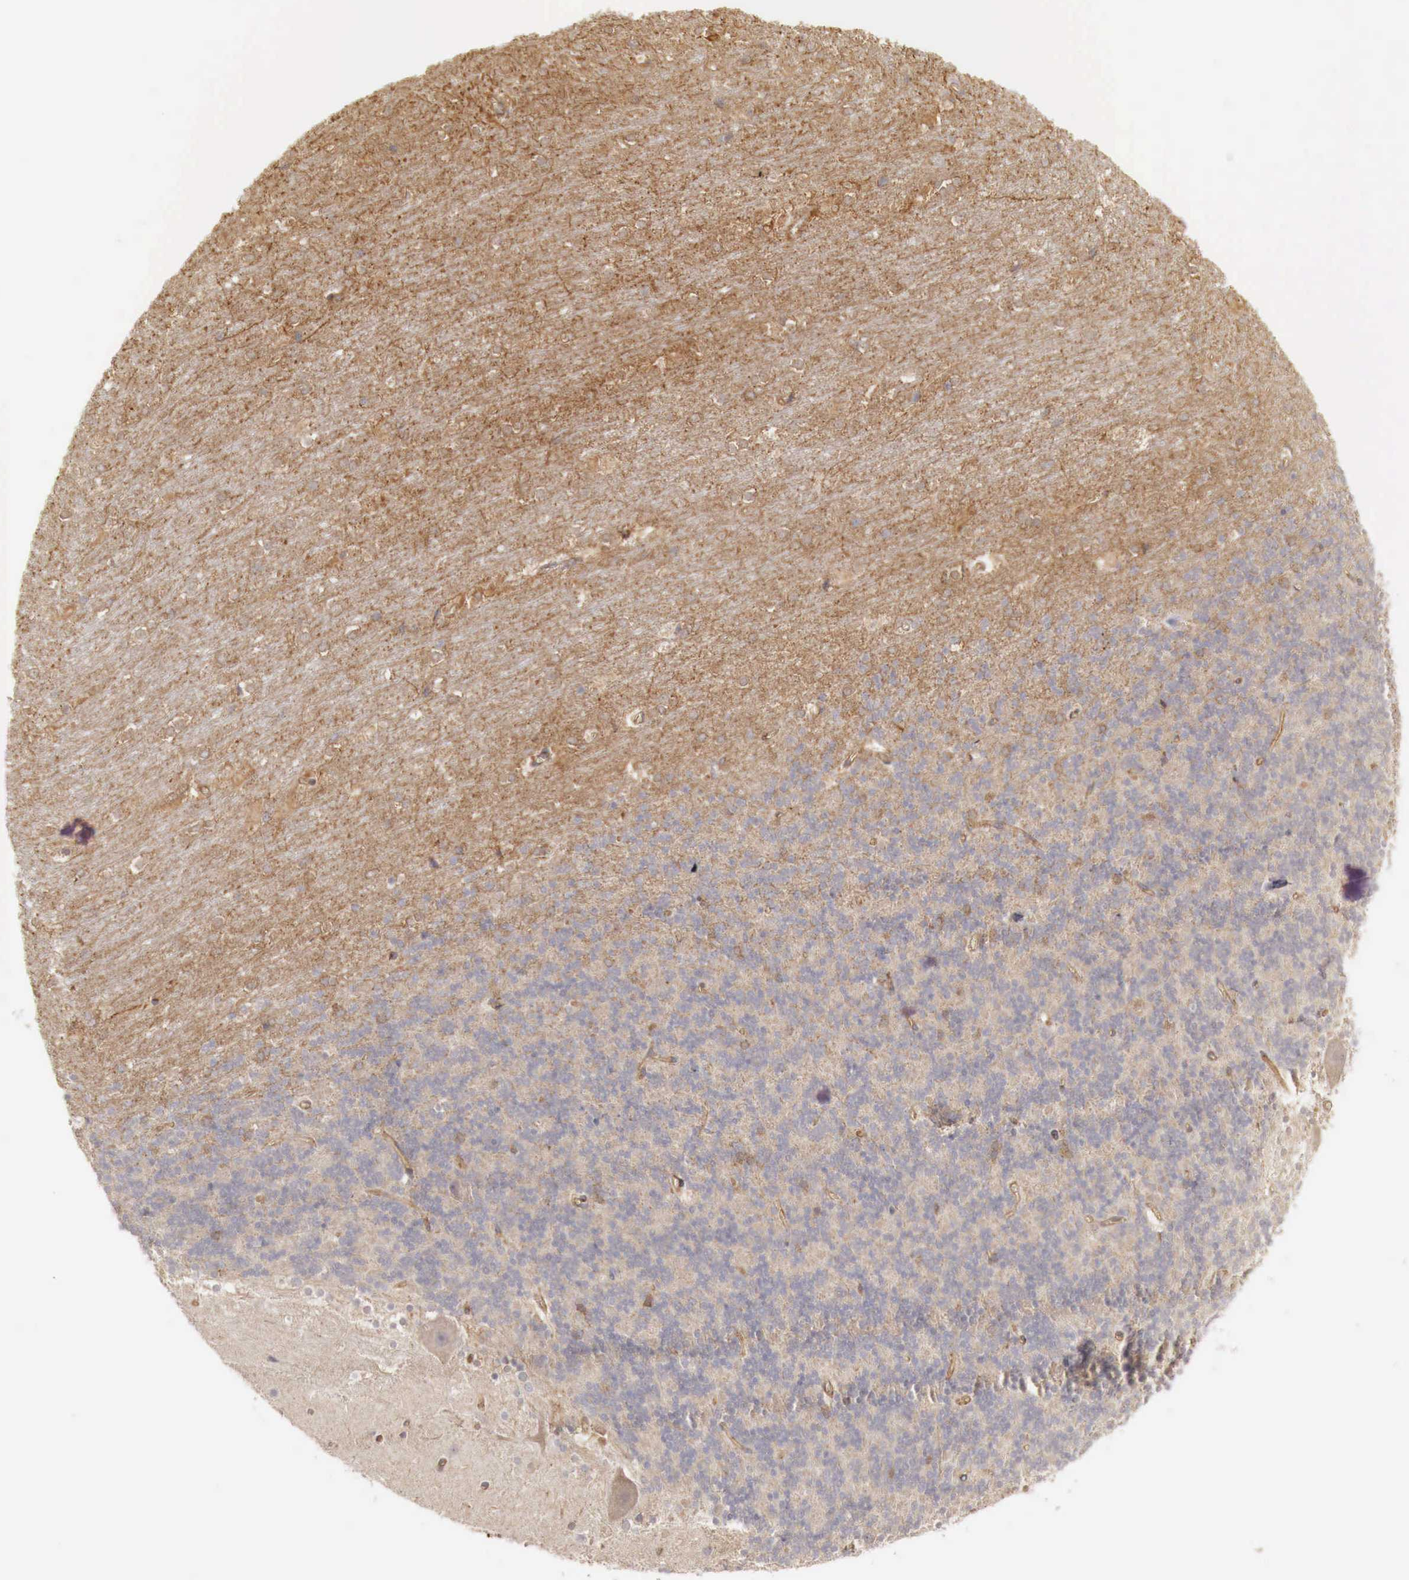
{"staining": {"intensity": "weak", "quantity": ">75%", "location": "cytoplasmic/membranous"}, "tissue": "cerebellum", "cell_type": "Cells in granular layer", "image_type": "normal", "snomed": [{"axis": "morphology", "description": "Normal tissue, NOS"}, {"axis": "topography", "description": "Cerebellum"}], "caption": "Immunohistochemical staining of benign human cerebellum exhibits >75% levels of weak cytoplasmic/membranous protein positivity in approximately >75% of cells in granular layer.", "gene": "ARMCX4", "patient": {"sex": "female", "age": 19}}